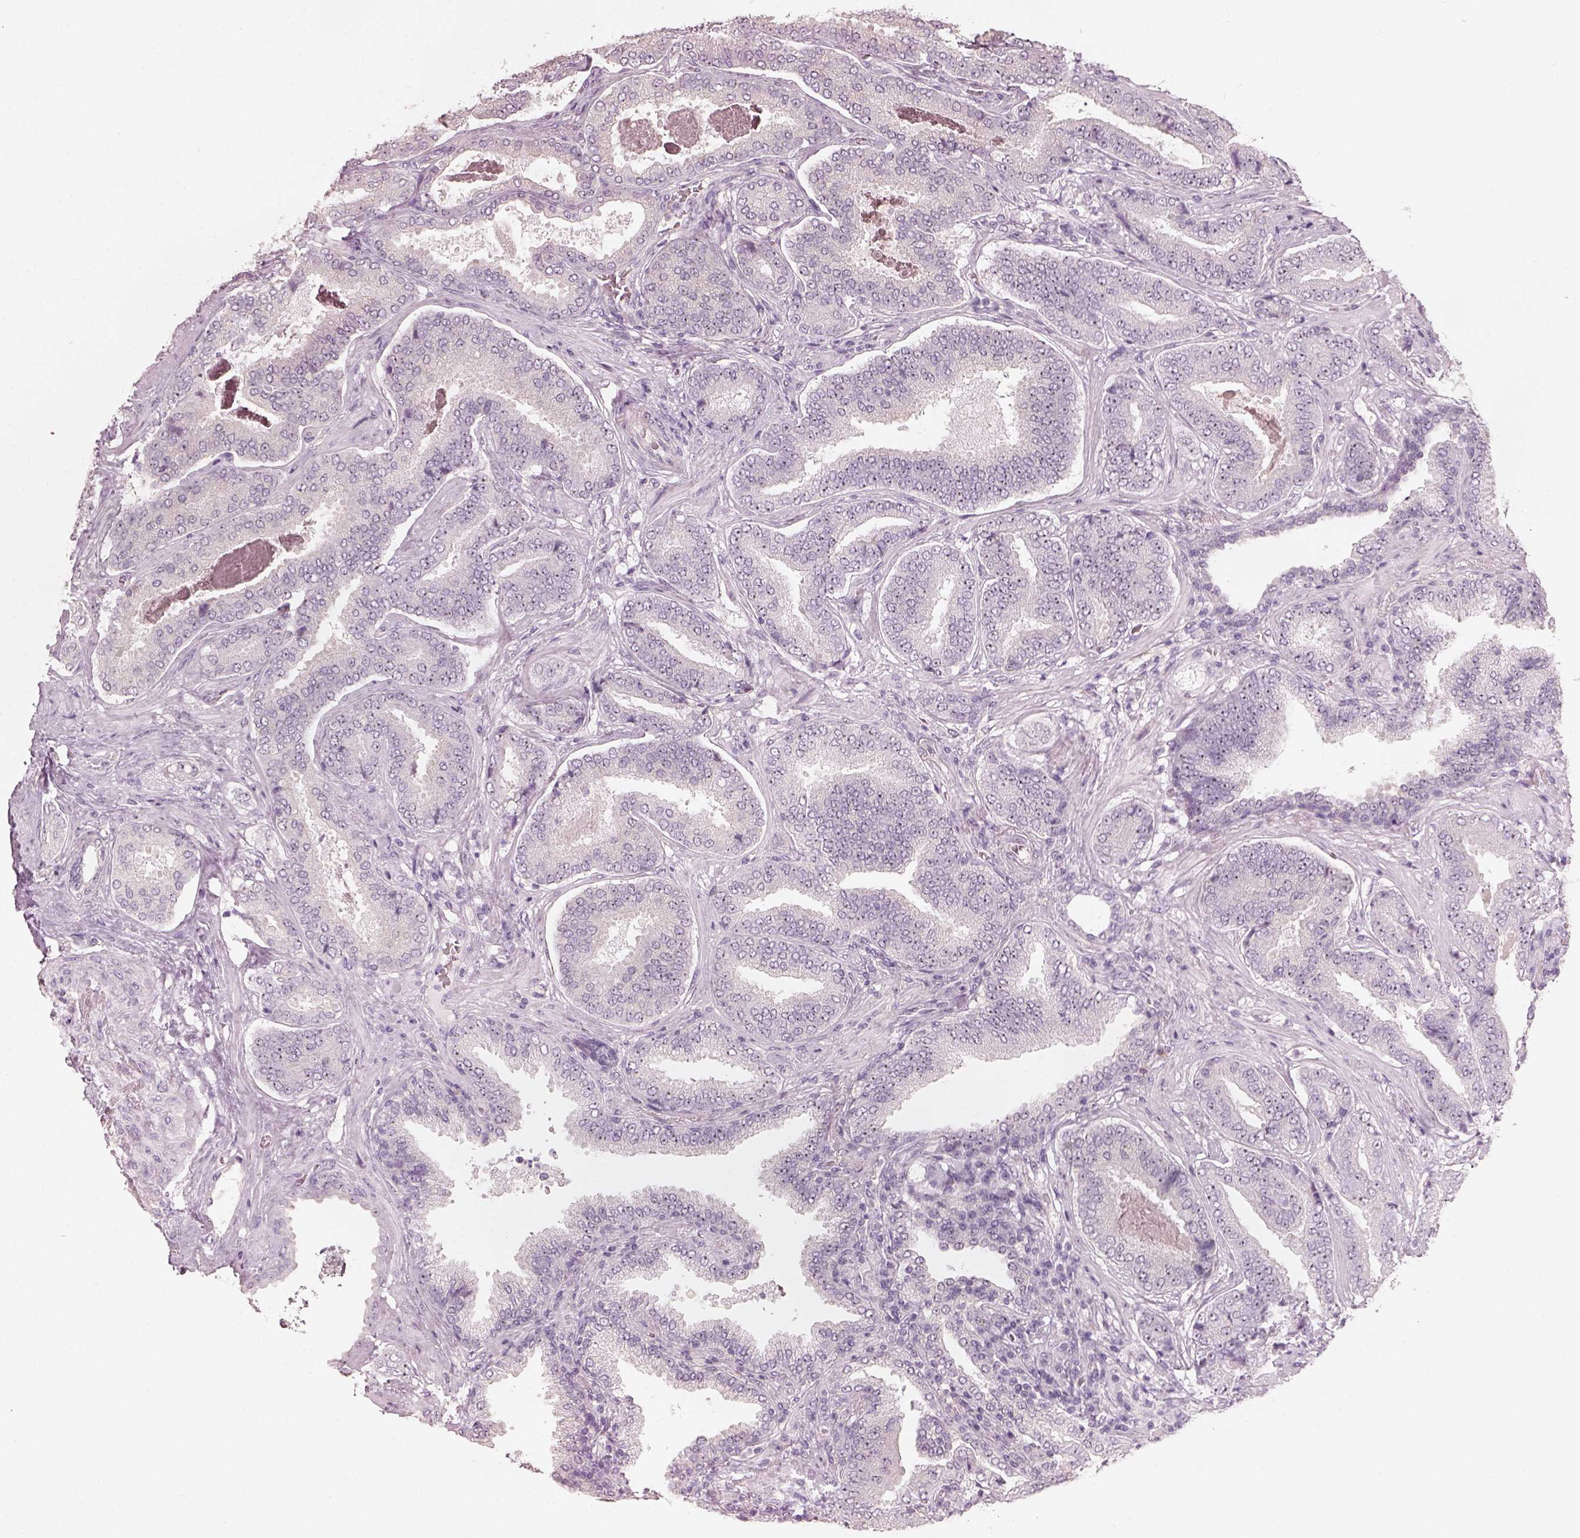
{"staining": {"intensity": "negative", "quantity": "none", "location": "none"}, "tissue": "prostate cancer", "cell_type": "Tumor cells", "image_type": "cancer", "snomed": [{"axis": "morphology", "description": "Adenocarcinoma, NOS"}, {"axis": "topography", "description": "Prostate"}], "caption": "DAB immunohistochemical staining of prostate adenocarcinoma demonstrates no significant expression in tumor cells.", "gene": "CDS1", "patient": {"sex": "male", "age": 64}}